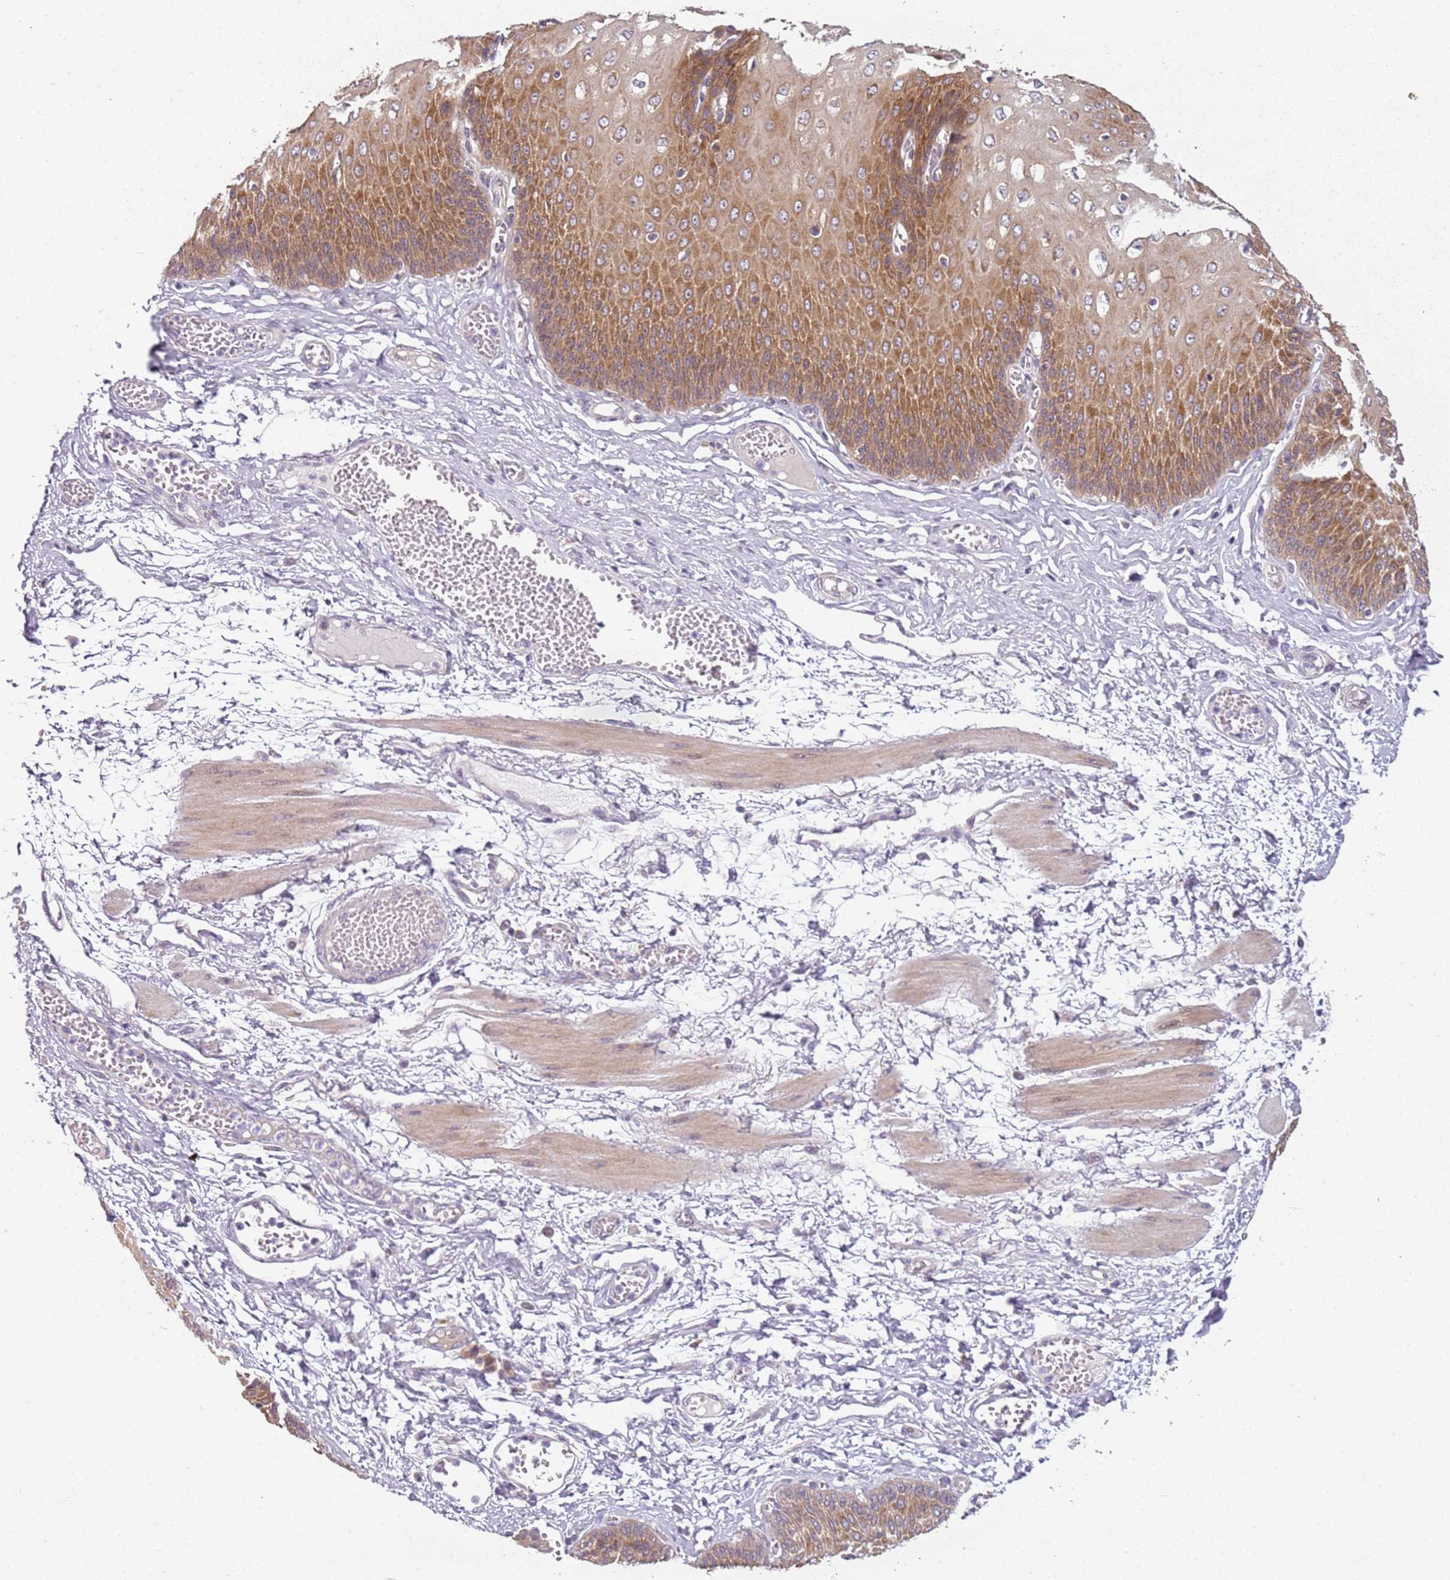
{"staining": {"intensity": "strong", "quantity": "25%-75%", "location": "cytoplasmic/membranous"}, "tissue": "esophagus", "cell_type": "Squamous epithelial cells", "image_type": "normal", "snomed": [{"axis": "morphology", "description": "Normal tissue, NOS"}, {"axis": "topography", "description": "Esophagus"}], "caption": "Approximately 25%-75% of squamous epithelial cells in normal human esophagus reveal strong cytoplasmic/membranous protein expression as visualized by brown immunohistochemical staining.", "gene": "RPS28", "patient": {"sex": "male", "age": 60}}